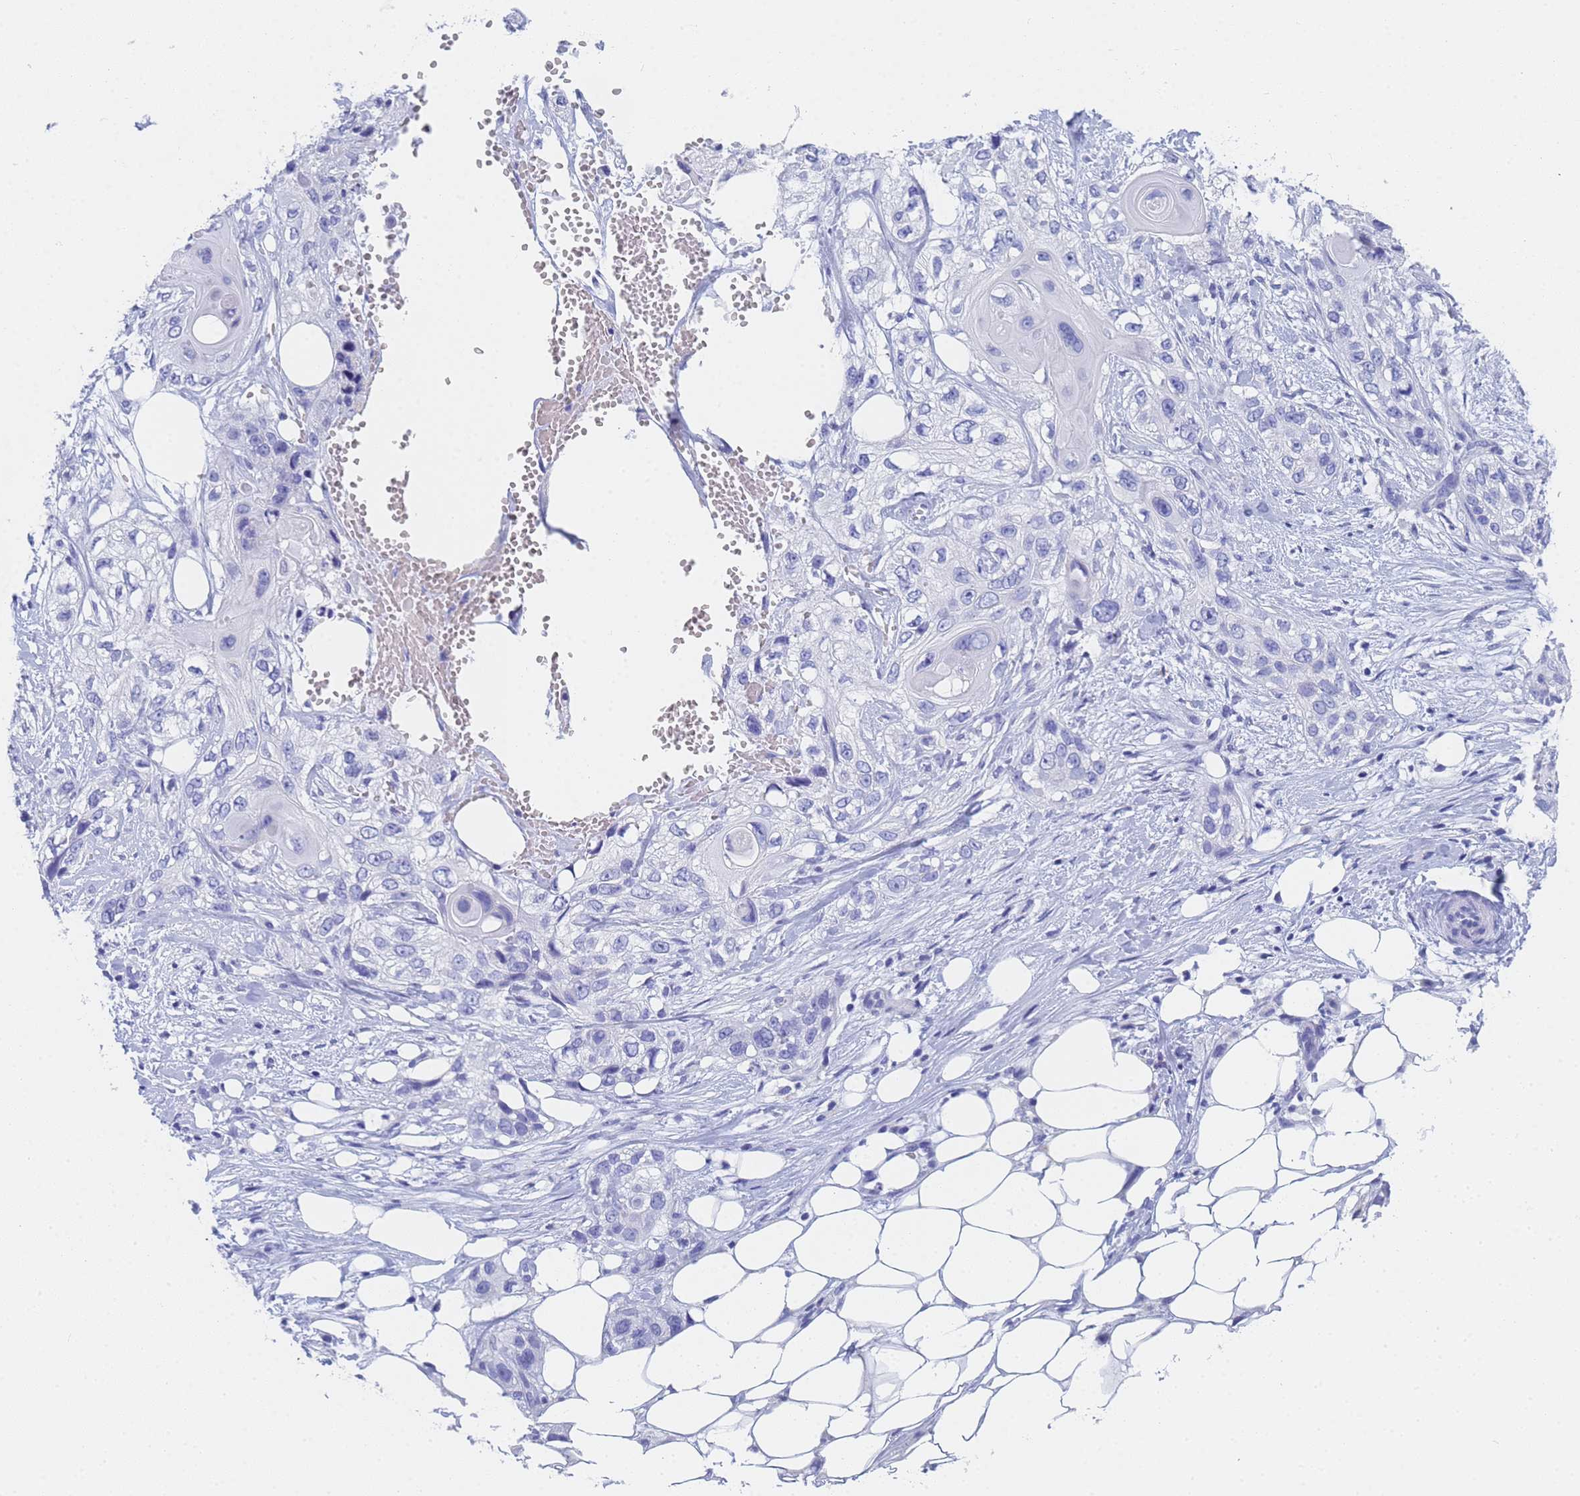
{"staining": {"intensity": "negative", "quantity": "none", "location": "none"}, "tissue": "skin cancer", "cell_type": "Tumor cells", "image_type": "cancer", "snomed": [{"axis": "morphology", "description": "Normal tissue, NOS"}, {"axis": "morphology", "description": "Squamous cell carcinoma, NOS"}, {"axis": "topography", "description": "Skin"}], "caption": "IHC micrograph of neoplastic tissue: skin squamous cell carcinoma stained with DAB (3,3'-diaminobenzidine) demonstrates no significant protein staining in tumor cells.", "gene": "STATH", "patient": {"sex": "male", "age": 72}}